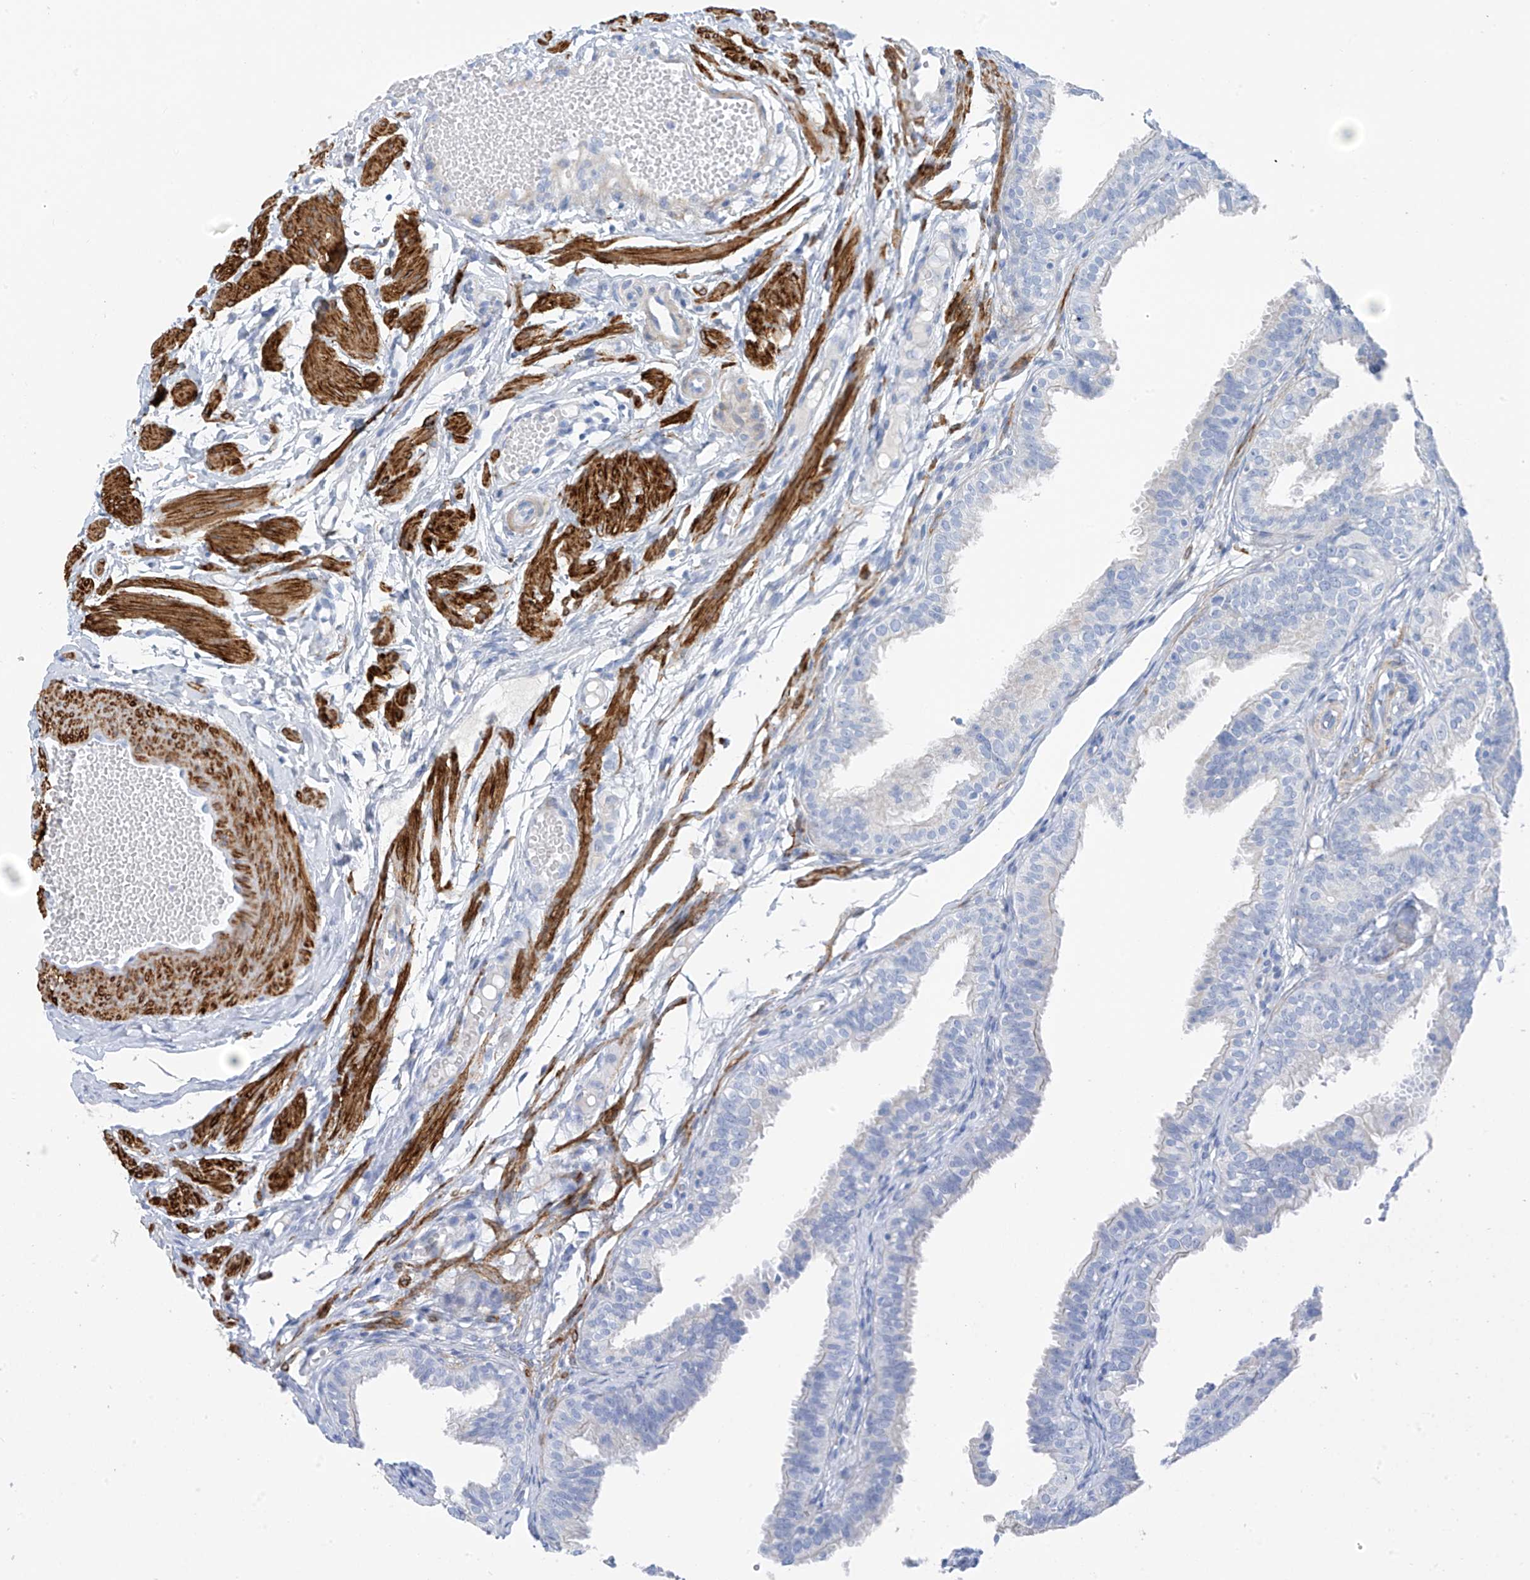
{"staining": {"intensity": "negative", "quantity": "none", "location": "none"}, "tissue": "fallopian tube", "cell_type": "Glandular cells", "image_type": "normal", "snomed": [{"axis": "morphology", "description": "Normal tissue, NOS"}, {"axis": "topography", "description": "Fallopian tube"}], "caption": "A high-resolution histopathology image shows immunohistochemistry (IHC) staining of normal fallopian tube, which demonstrates no significant positivity in glandular cells. (Brightfield microscopy of DAB IHC at high magnification).", "gene": "GLMP", "patient": {"sex": "female", "age": 35}}